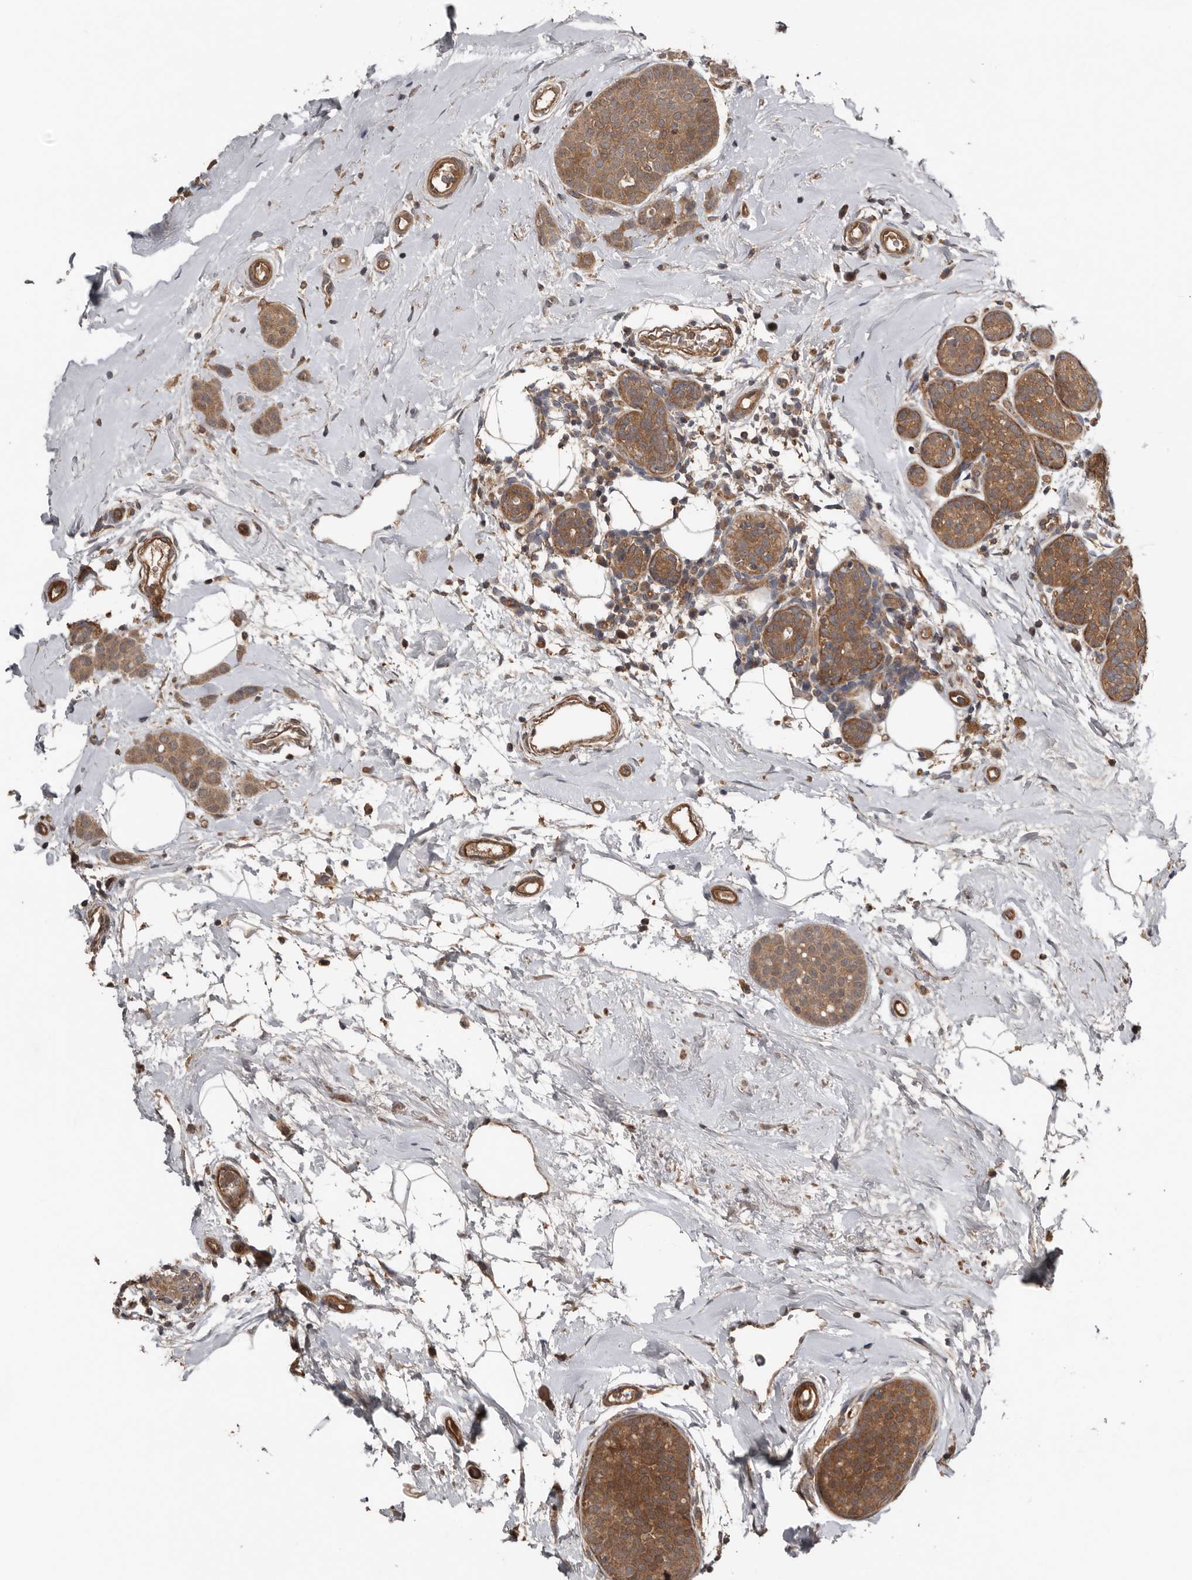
{"staining": {"intensity": "moderate", "quantity": ">75%", "location": "cytoplasmic/membranous"}, "tissue": "breast cancer", "cell_type": "Tumor cells", "image_type": "cancer", "snomed": [{"axis": "morphology", "description": "Lobular carcinoma, in situ"}, {"axis": "morphology", "description": "Lobular carcinoma"}, {"axis": "topography", "description": "Breast"}], "caption": "About >75% of tumor cells in human breast cancer (lobular carcinoma in situ) exhibit moderate cytoplasmic/membranous protein expression as visualized by brown immunohistochemical staining.", "gene": "DNAJB4", "patient": {"sex": "female", "age": 41}}